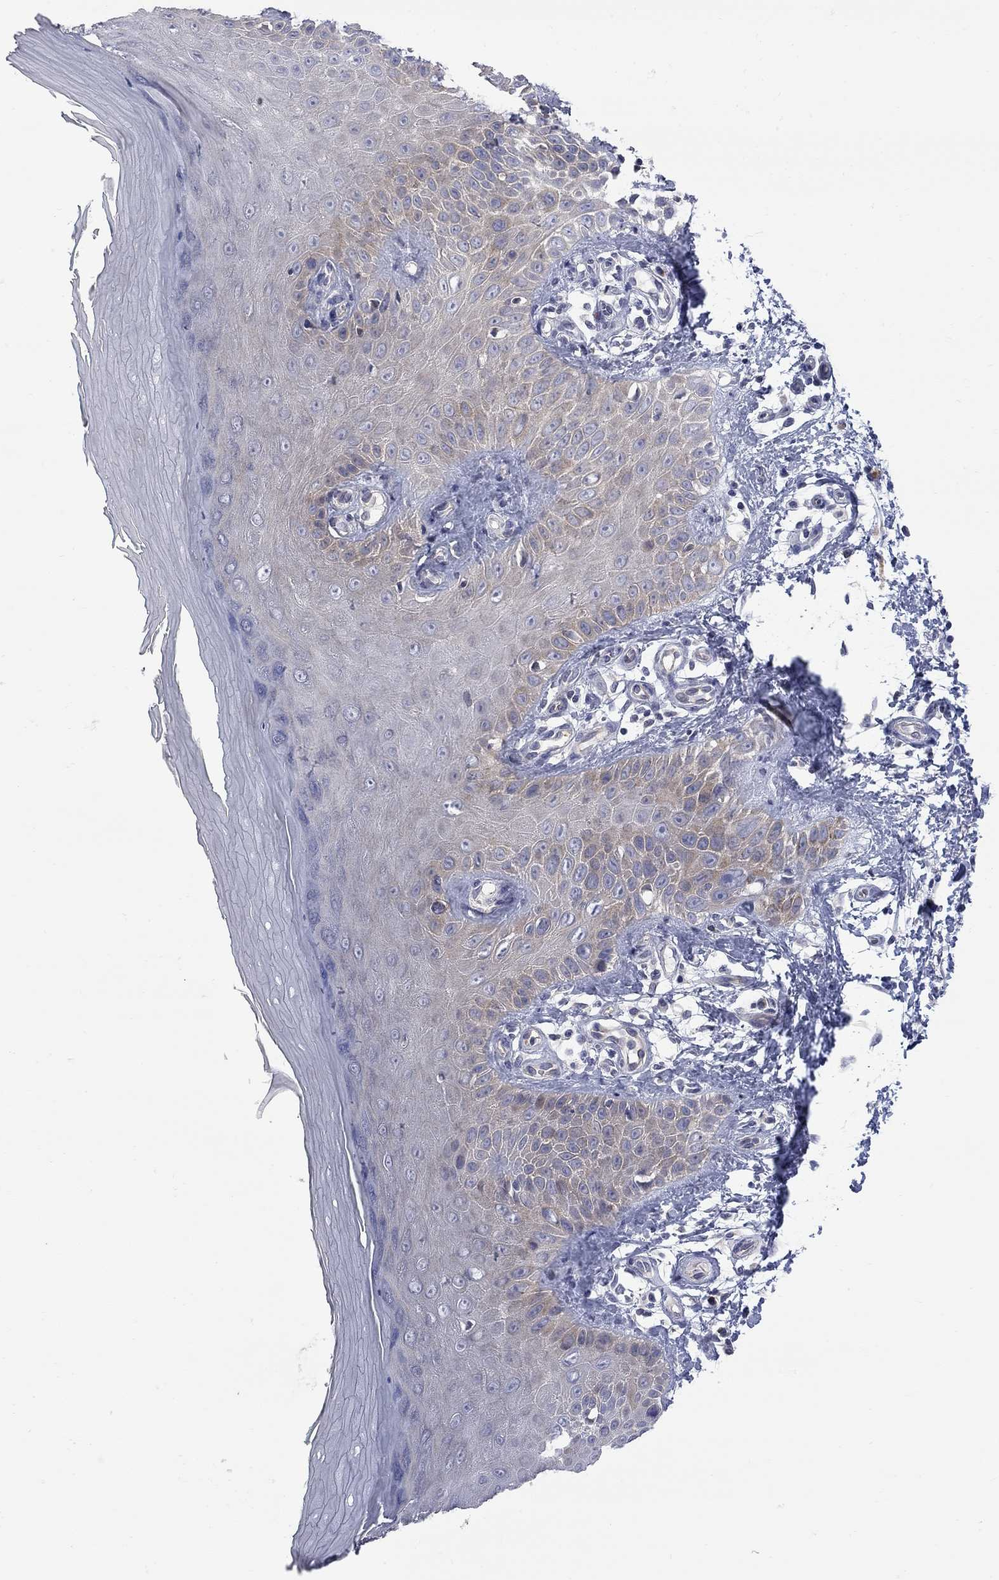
{"staining": {"intensity": "negative", "quantity": "none", "location": "none"}, "tissue": "skin", "cell_type": "Fibroblasts", "image_type": "normal", "snomed": [{"axis": "morphology", "description": "Normal tissue, NOS"}, {"axis": "morphology", "description": "Inflammation, NOS"}, {"axis": "morphology", "description": "Fibrosis, NOS"}, {"axis": "topography", "description": "Skin"}], "caption": "Immunohistochemistry (IHC) micrograph of benign skin stained for a protein (brown), which reveals no positivity in fibroblasts. Brightfield microscopy of immunohistochemistry (IHC) stained with DAB (3,3'-diaminobenzidine) (brown) and hematoxylin (blue), captured at high magnification.", "gene": "ENSG00000255639", "patient": {"sex": "male", "age": 71}}